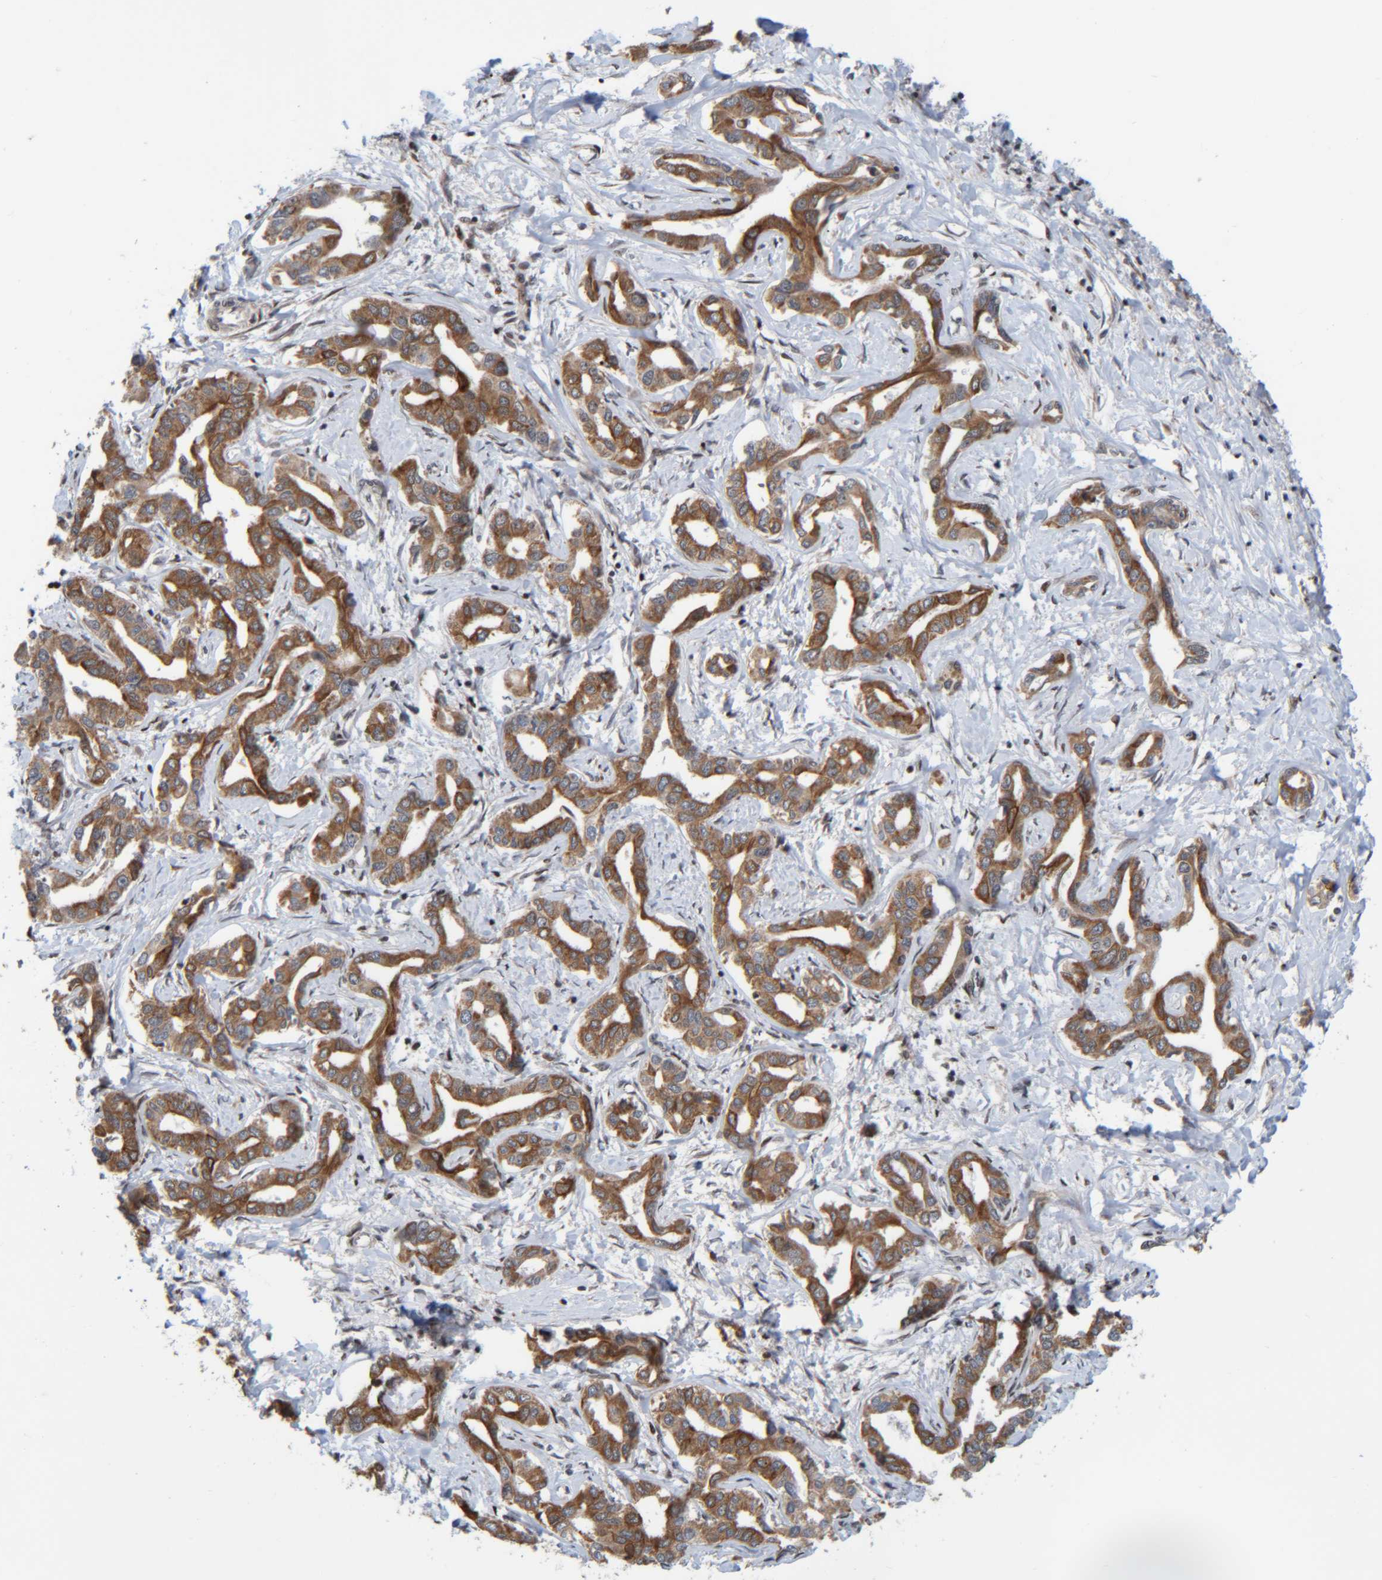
{"staining": {"intensity": "moderate", "quantity": ">75%", "location": "cytoplasmic/membranous"}, "tissue": "liver cancer", "cell_type": "Tumor cells", "image_type": "cancer", "snomed": [{"axis": "morphology", "description": "Cholangiocarcinoma"}, {"axis": "topography", "description": "Liver"}], "caption": "DAB immunohistochemical staining of human liver cancer (cholangiocarcinoma) exhibits moderate cytoplasmic/membranous protein positivity in approximately >75% of tumor cells.", "gene": "CCDC57", "patient": {"sex": "male", "age": 59}}